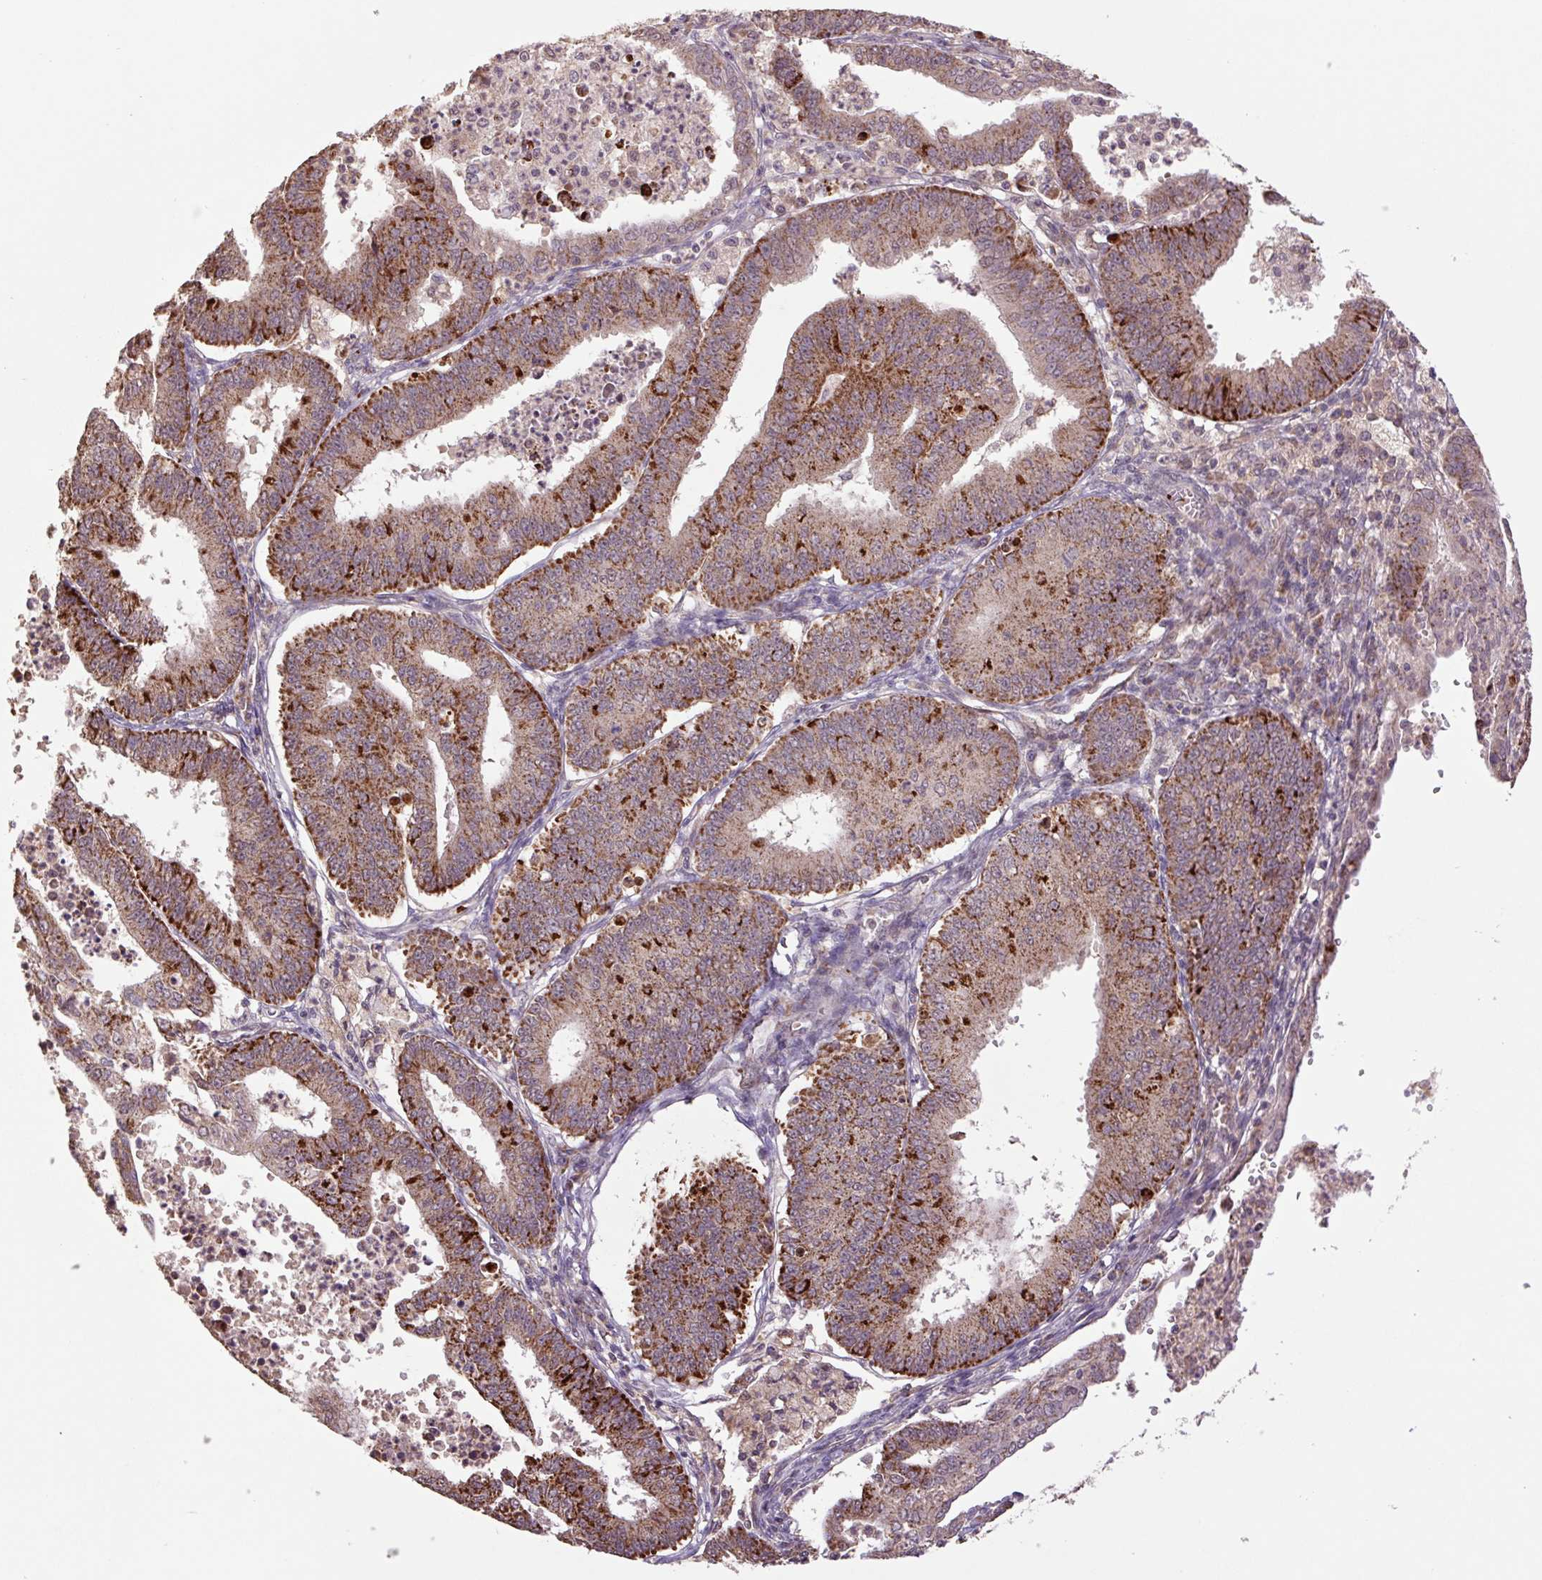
{"staining": {"intensity": "moderate", "quantity": ">75%", "location": "cytoplasmic/membranous"}, "tissue": "endometrial cancer", "cell_type": "Tumor cells", "image_type": "cancer", "snomed": [{"axis": "morphology", "description": "Adenocarcinoma, NOS"}, {"axis": "topography", "description": "Endometrium"}], "caption": "Immunohistochemical staining of endometrial cancer exhibits medium levels of moderate cytoplasmic/membranous protein expression in approximately >75% of tumor cells.", "gene": "TMEM160", "patient": {"sex": "female", "age": 73}}